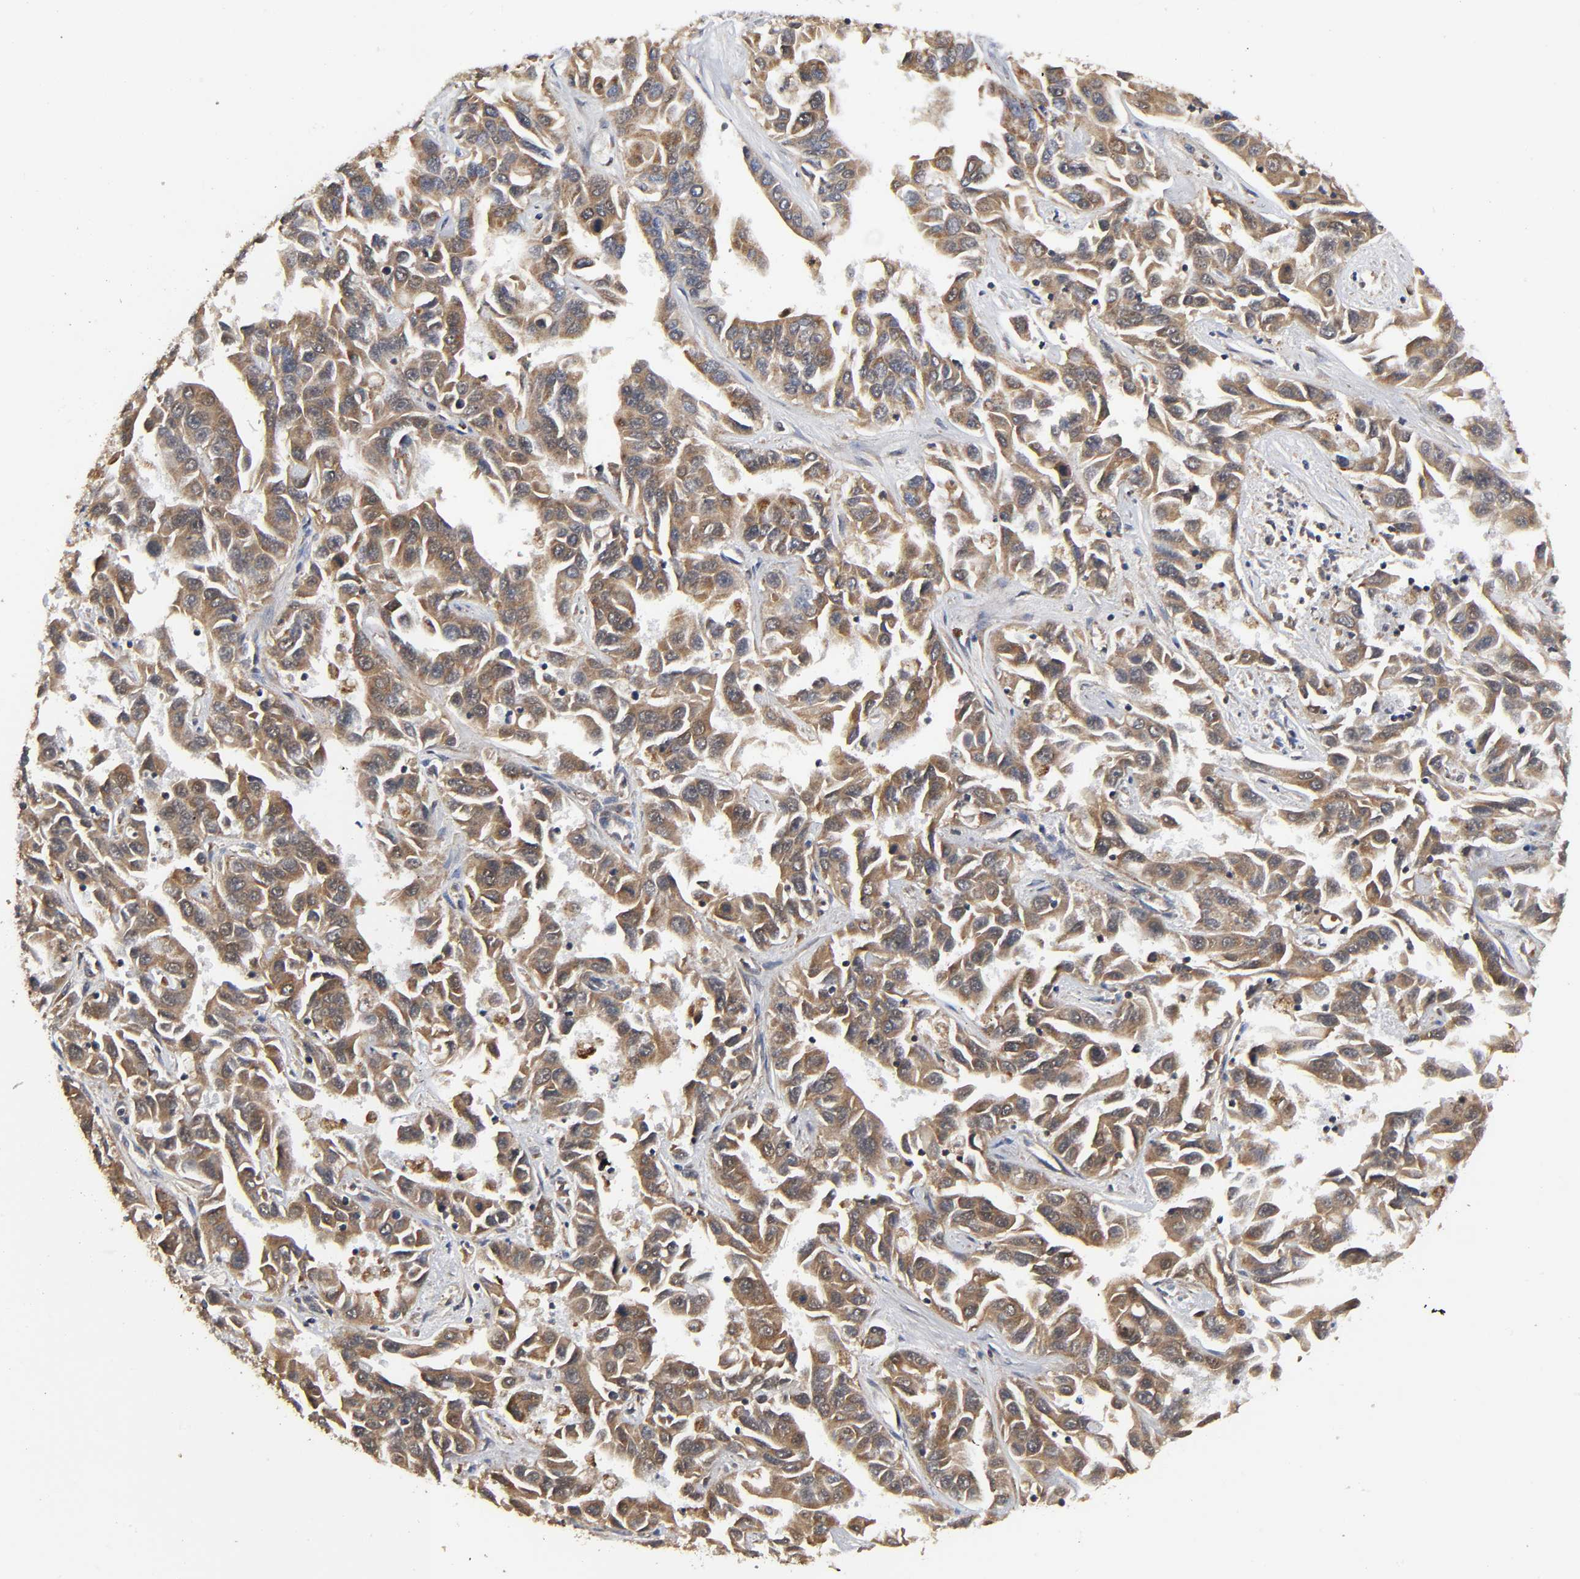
{"staining": {"intensity": "moderate", "quantity": ">75%", "location": "cytoplasmic/membranous"}, "tissue": "liver cancer", "cell_type": "Tumor cells", "image_type": "cancer", "snomed": [{"axis": "morphology", "description": "Cholangiocarcinoma"}, {"axis": "topography", "description": "Liver"}], "caption": "Immunohistochemistry (IHC) photomicrograph of liver cancer stained for a protein (brown), which shows medium levels of moderate cytoplasmic/membranous staining in about >75% of tumor cells.", "gene": "COX6B1", "patient": {"sex": "female", "age": 52}}